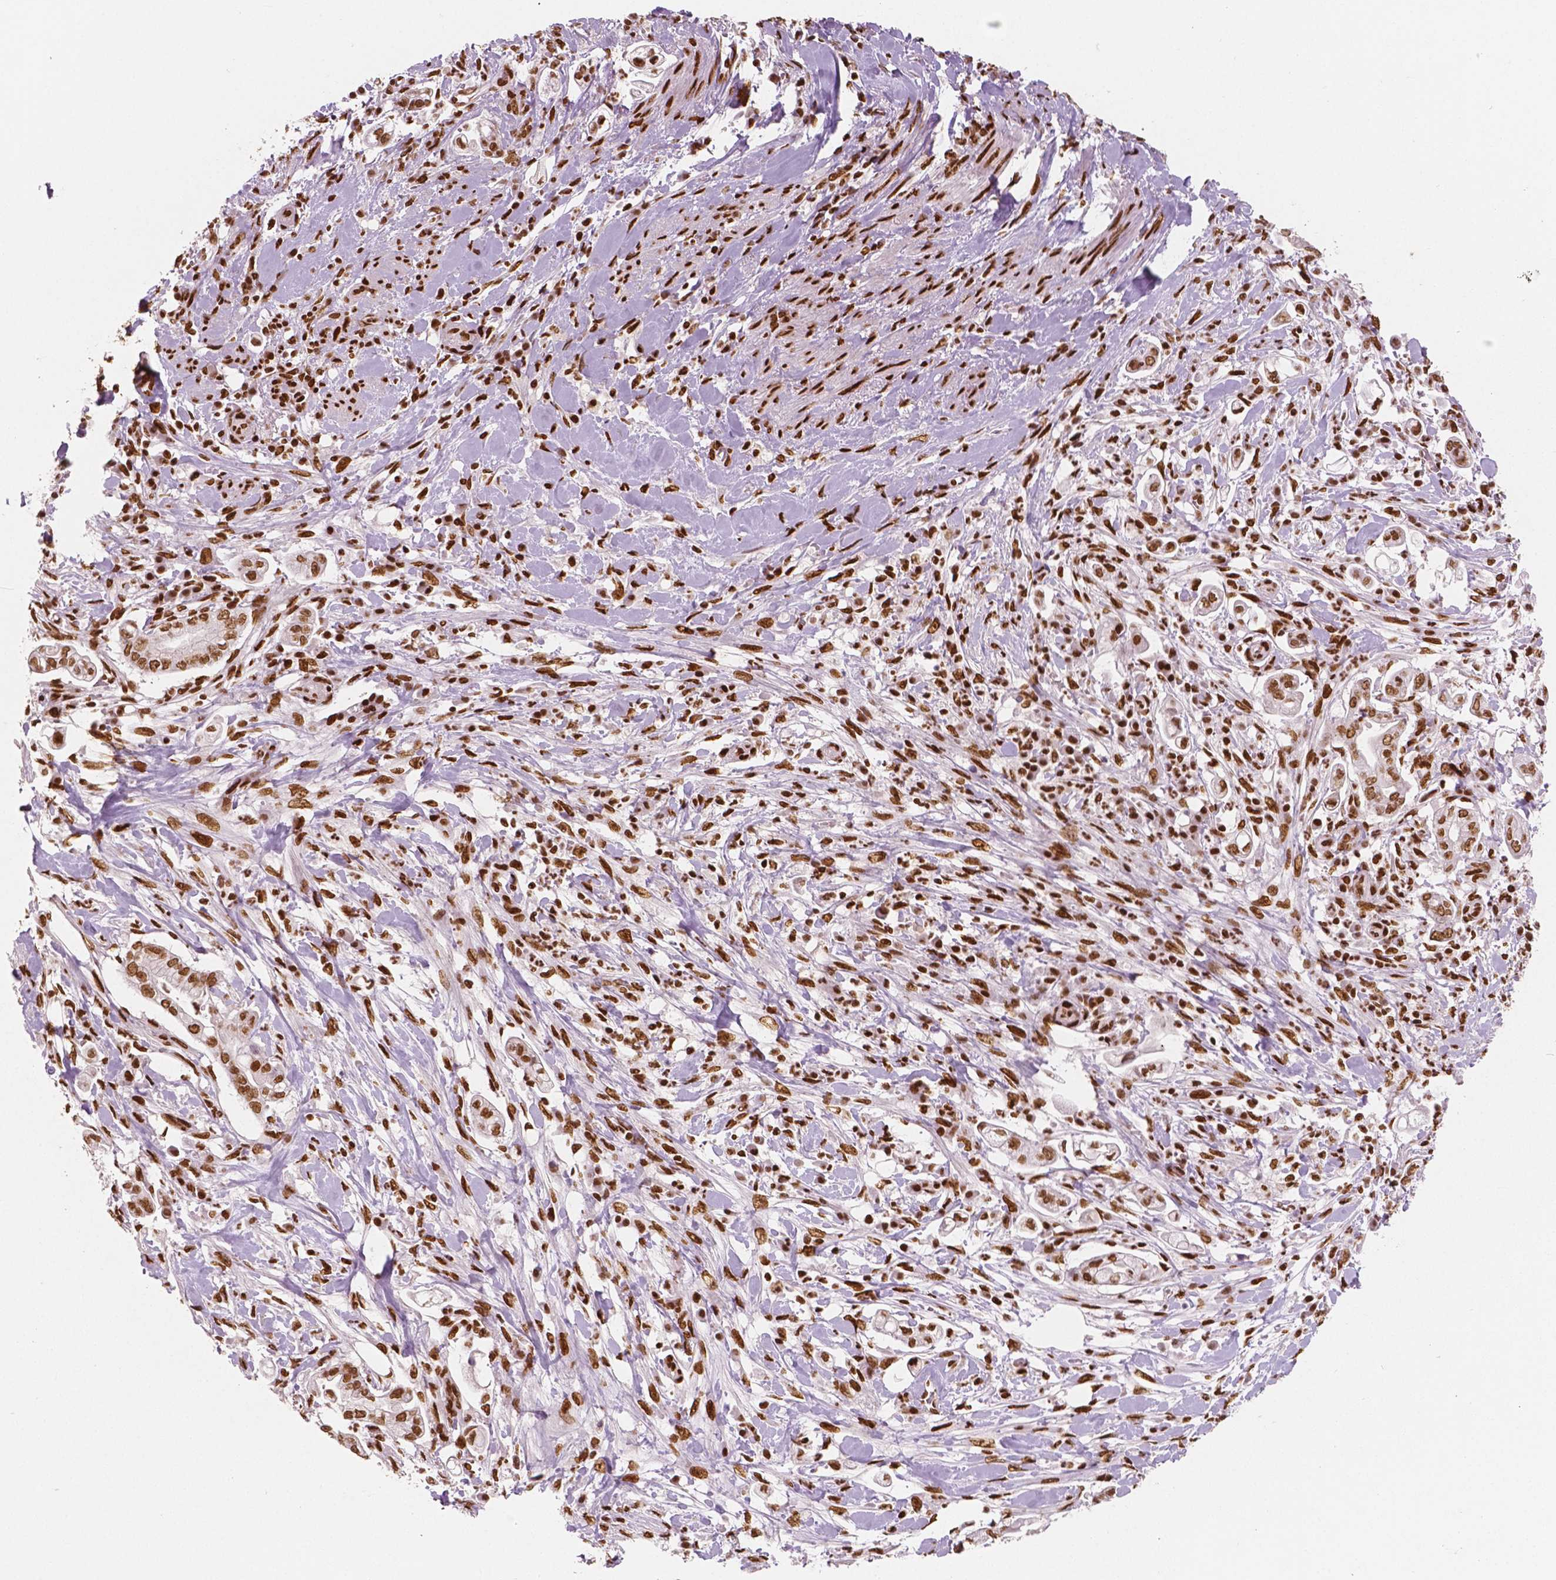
{"staining": {"intensity": "moderate", "quantity": ">75%", "location": "nuclear"}, "tissue": "pancreatic cancer", "cell_type": "Tumor cells", "image_type": "cancer", "snomed": [{"axis": "morphology", "description": "Adenocarcinoma, NOS"}, {"axis": "topography", "description": "Pancreas"}], "caption": "Protein analysis of pancreatic cancer tissue reveals moderate nuclear positivity in about >75% of tumor cells.", "gene": "BRD4", "patient": {"sex": "female", "age": 69}}